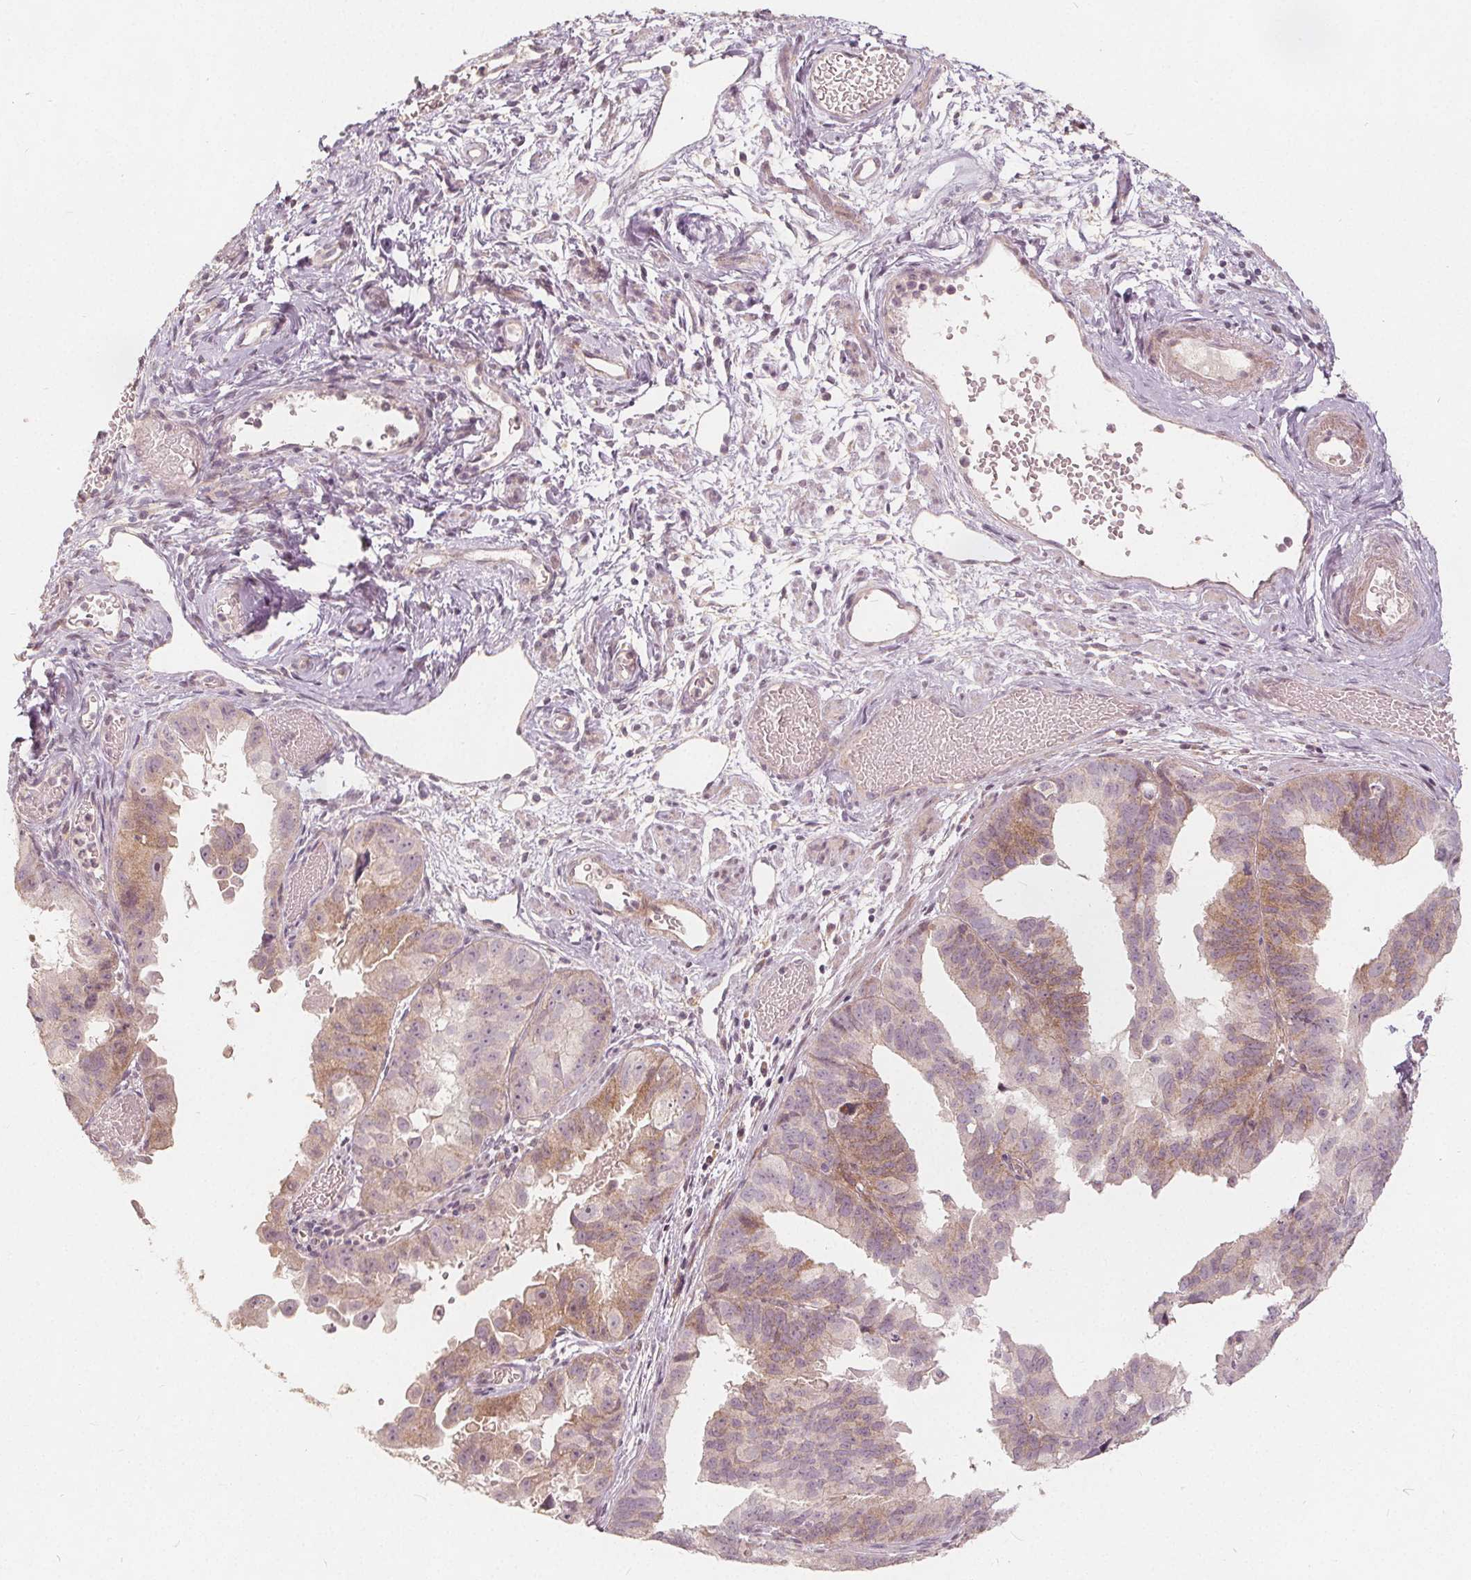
{"staining": {"intensity": "weak", "quantity": "25%-75%", "location": "cytoplasmic/membranous"}, "tissue": "ovarian cancer", "cell_type": "Tumor cells", "image_type": "cancer", "snomed": [{"axis": "morphology", "description": "Carcinoma, endometroid"}, {"axis": "topography", "description": "Ovary"}], "caption": "This micrograph shows ovarian endometroid carcinoma stained with IHC to label a protein in brown. The cytoplasmic/membranous of tumor cells show weak positivity for the protein. Nuclei are counter-stained blue.", "gene": "PTPRT", "patient": {"sex": "female", "age": 85}}